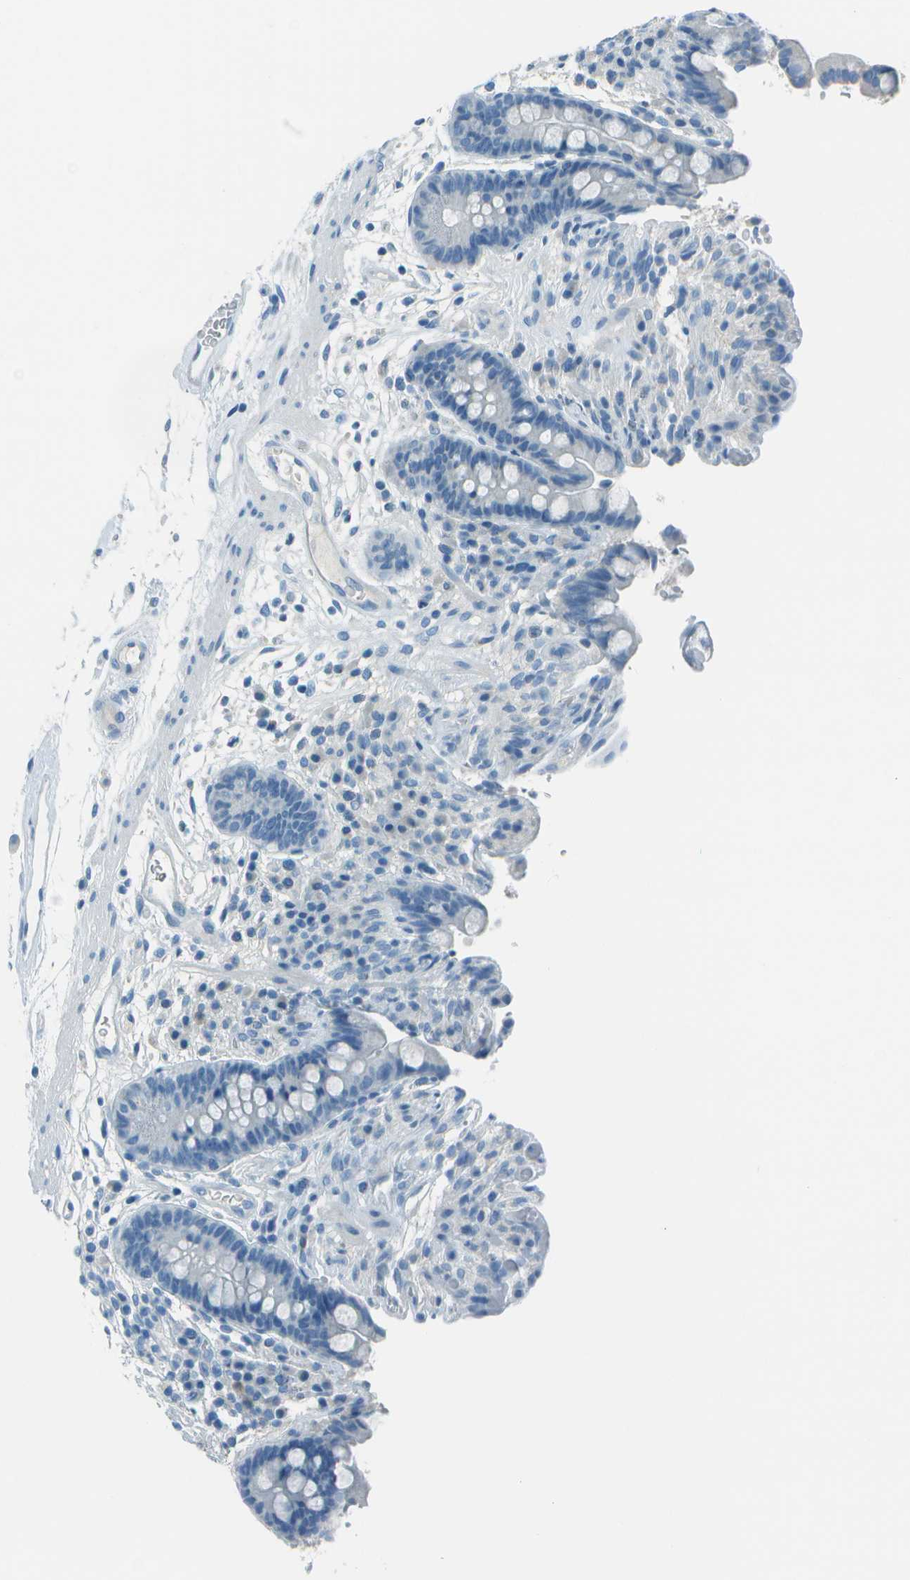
{"staining": {"intensity": "negative", "quantity": "none", "location": "none"}, "tissue": "colon", "cell_type": "Endothelial cells", "image_type": "normal", "snomed": [{"axis": "morphology", "description": "Normal tissue, NOS"}, {"axis": "topography", "description": "Colon"}], "caption": "Colon stained for a protein using immunohistochemistry shows no expression endothelial cells.", "gene": "FGF1", "patient": {"sex": "male", "age": 73}}